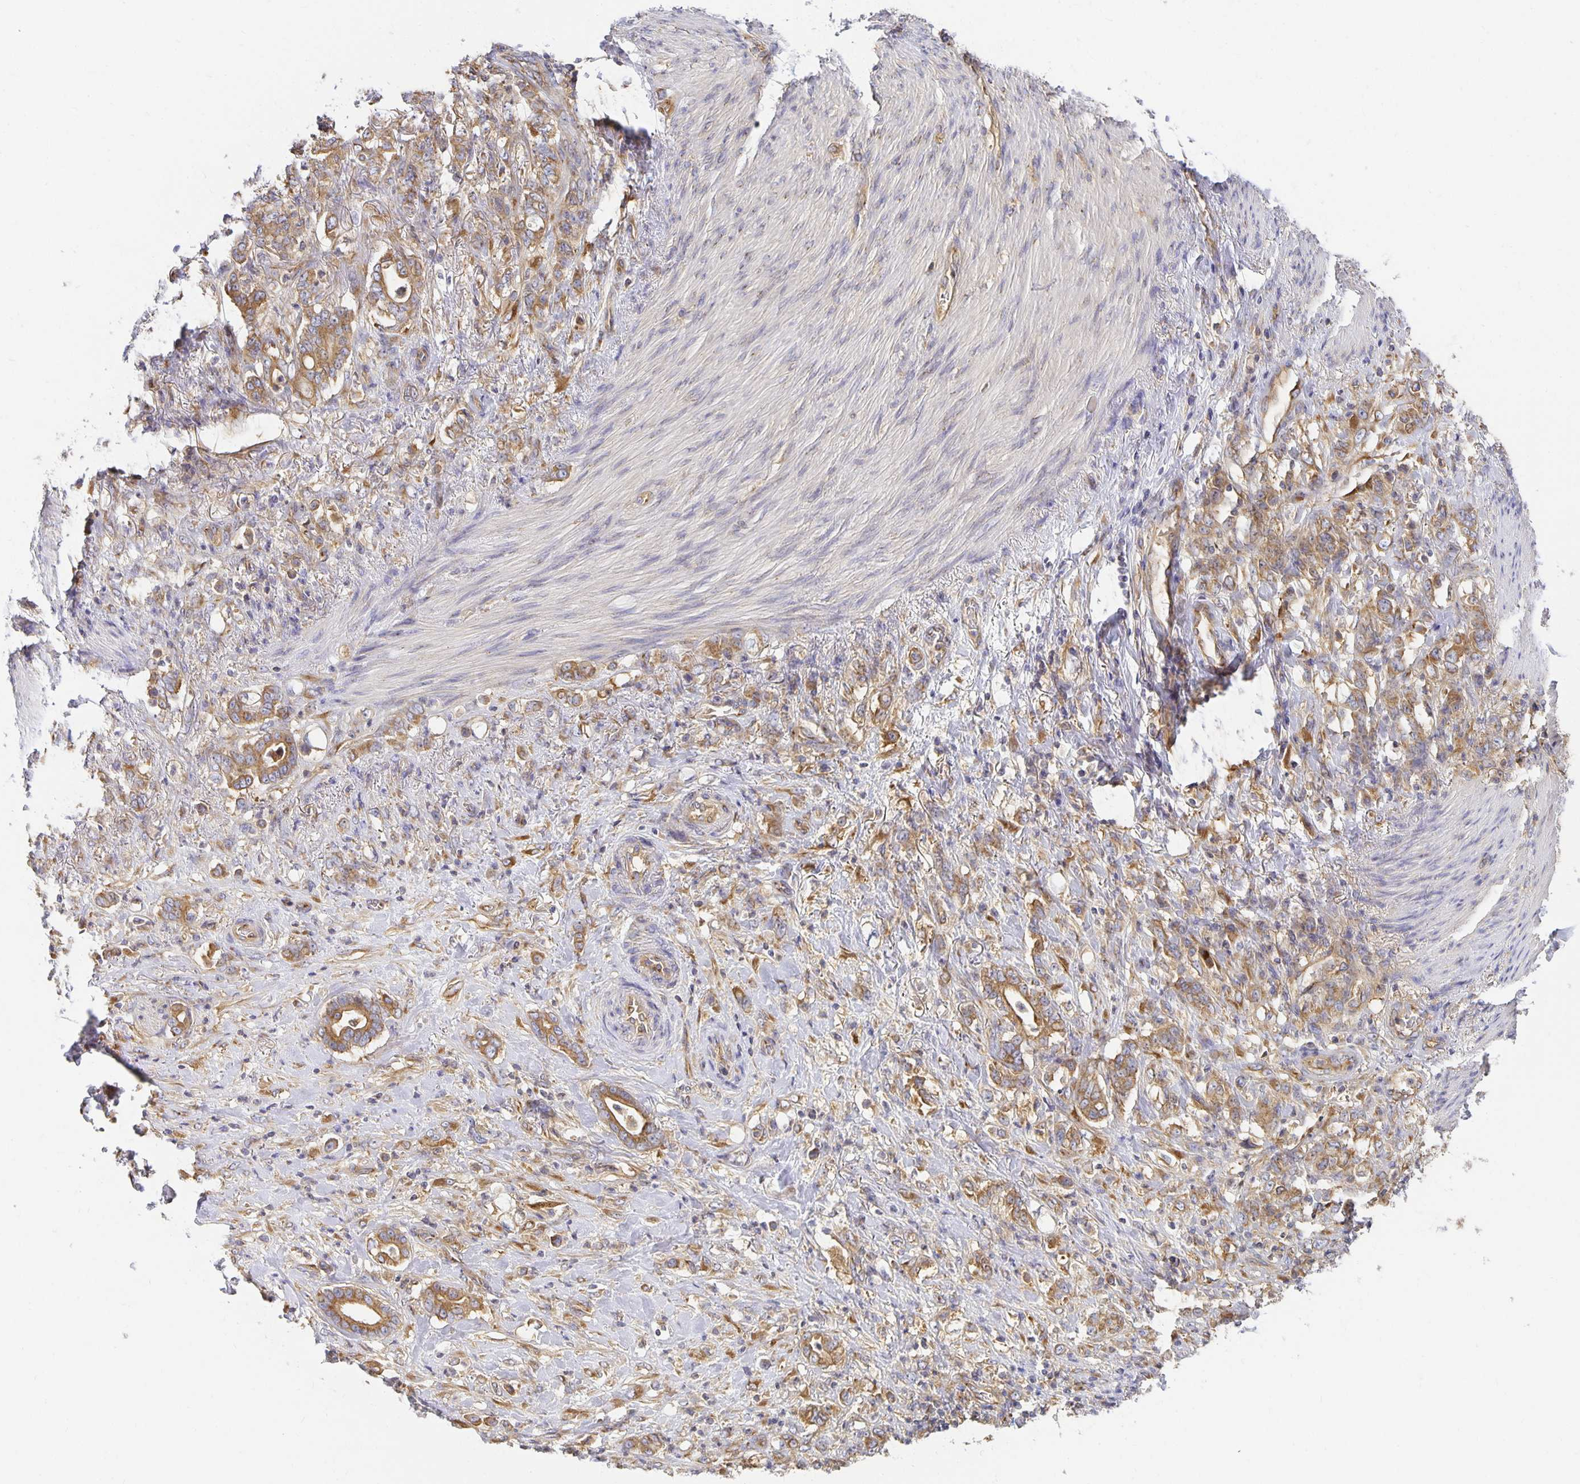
{"staining": {"intensity": "moderate", "quantity": ">75%", "location": "cytoplasmic/membranous"}, "tissue": "stomach cancer", "cell_type": "Tumor cells", "image_type": "cancer", "snomed": [{"axis": "morphology", "description": "Adenocarcinoma, NOS"}, {"axis": "topography", "description": "Stomach"}], "caption": "Brown immunohistochemical staining in stomach cancer (adenocarcinoma) displays moderate cytoplasmic/membranous expression in approximately >75% of tumor cells.", "gene": "USO1", "patient": {"sex": "female", "age": 79}}